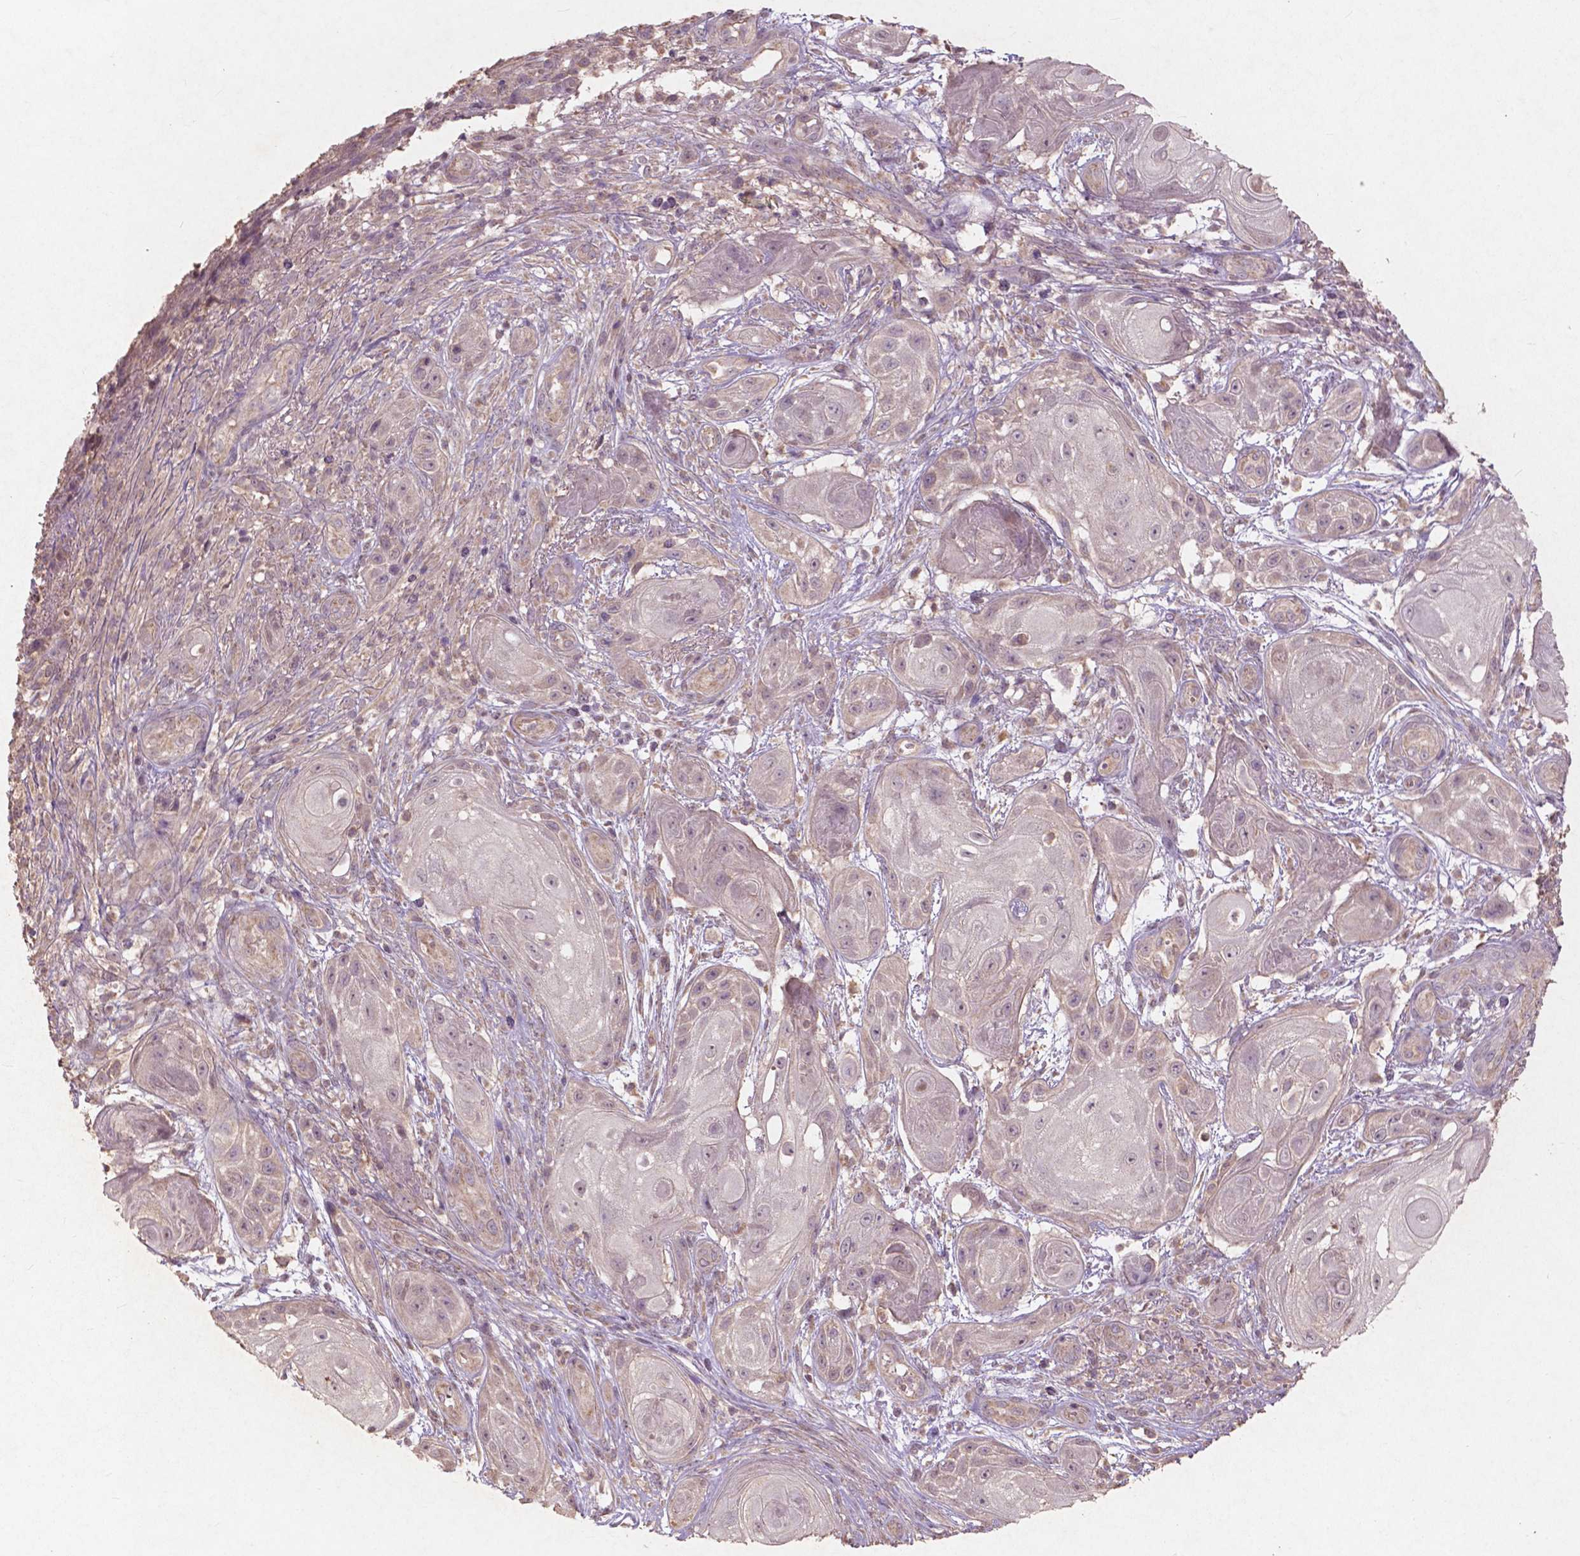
{"staining": {"intensity": "weak", "quantity": ">75%", "location": "cytoplasmic/membranous"}, "tissue": "skin cancer", "cell_type": "Tumor cells", "image_type": "cancer", "snomed": [{"axis": "morphology", "description": "Squamous cell carcinoma, NOS"}, {"axis": "topography", "description": "Skin"}], "caption": "Human skin cancer (squamous cell carcinoma) stained for a protein (brown) displays weak cytoplasmic/membranous positive expression in approximately >75% of tumor cells.", "gene": "ST6GALNAC5", "patient": {"sex": "male", "age": 62}}